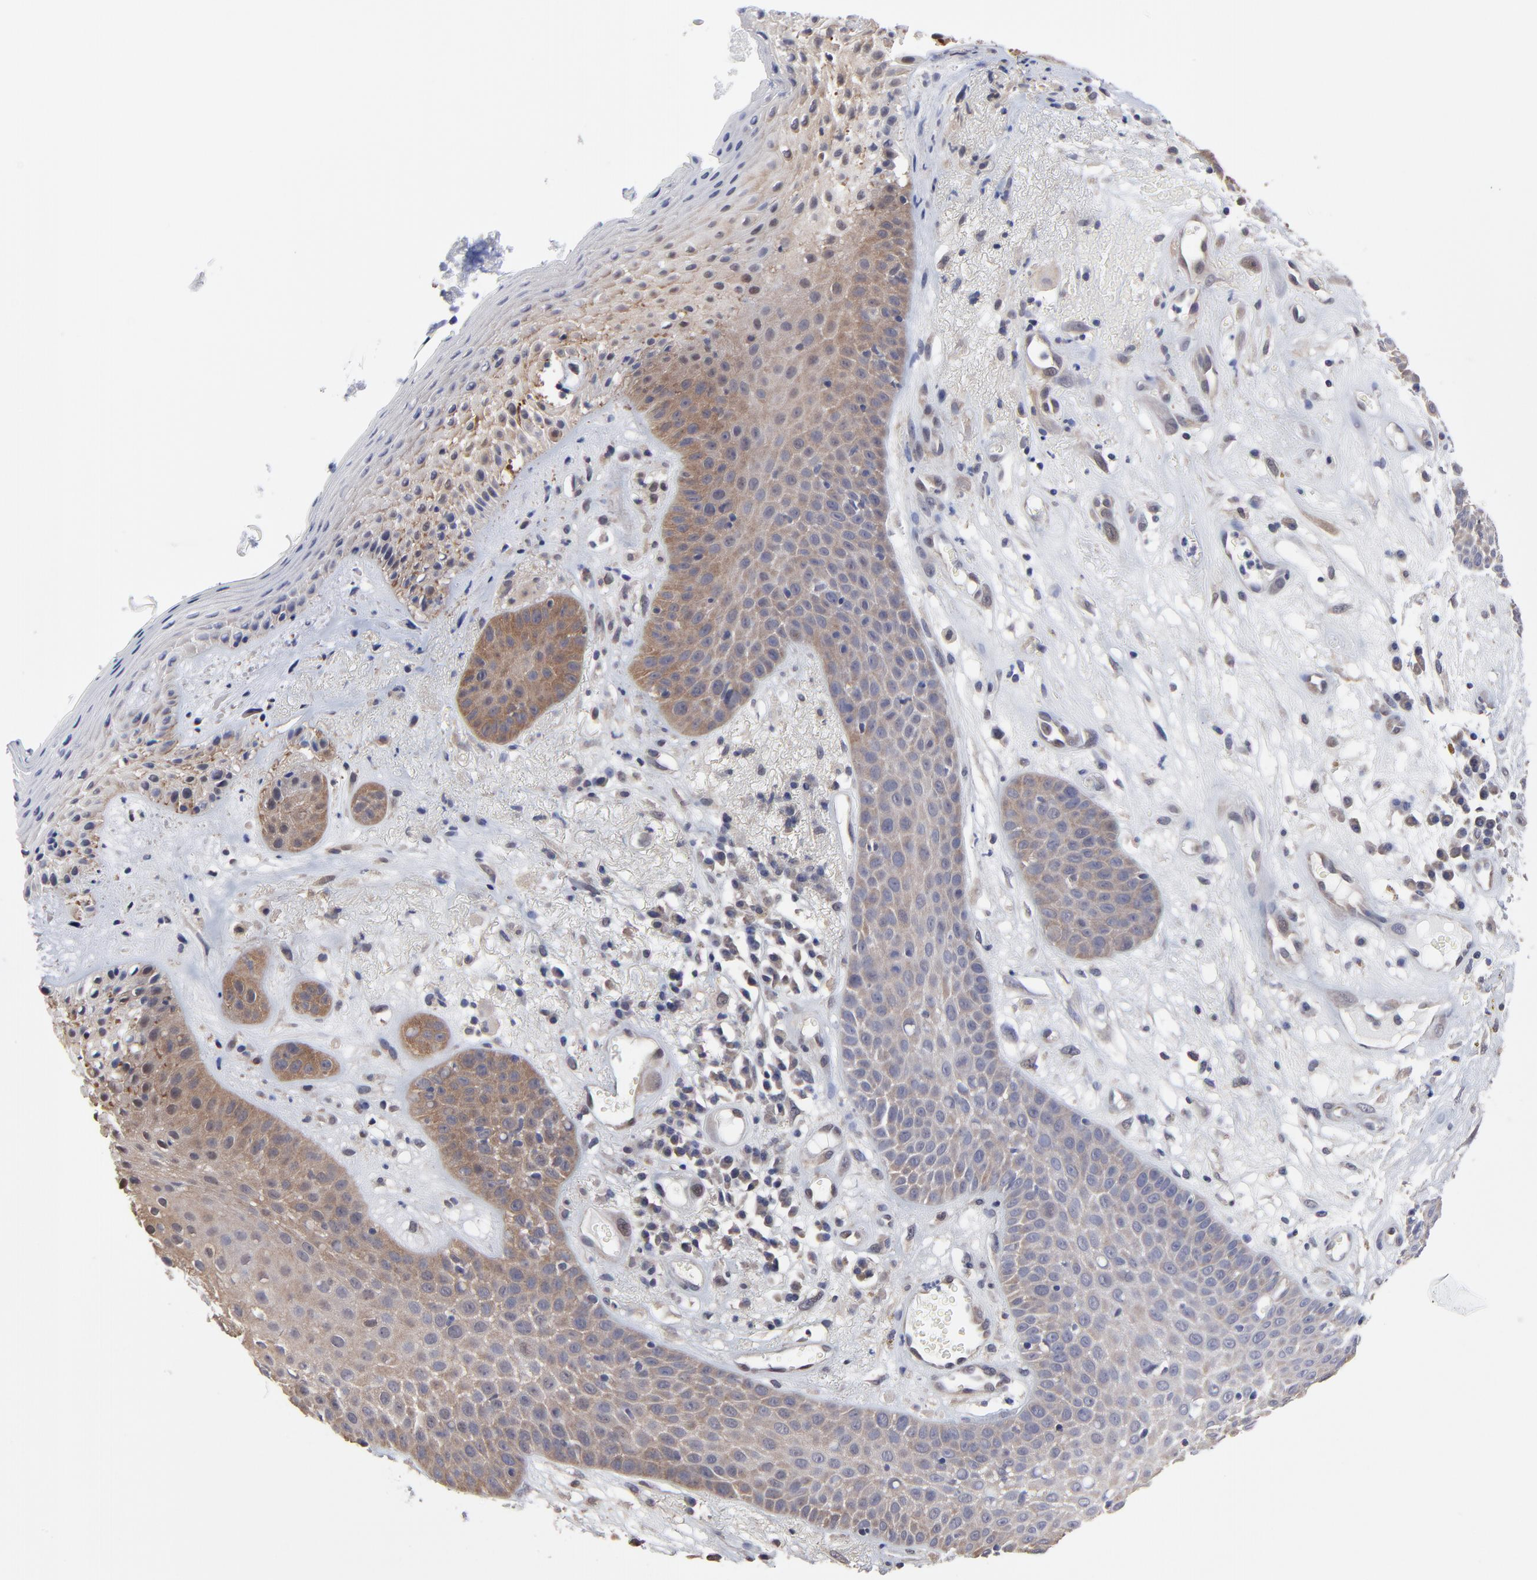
{"staining": {"intensity": "moderate", "quantity": "25%-75%", "location": "cytoplasmic/membranous"}, "tissue": "skin cancer", "cell_type": "Tumor cells", "image_type": "cancer", "snomed": [{"axis": "morphology", "description": "Squamous cell carcinoma, NOS"}, {"axis": "topography", "description": "Skin"}], "caption": "IHC photomicrograph of skin cancer stained for a protein (brown), which reveals medium levels of moderate cytoplasmic/membranous staining in about 25%-75% of tumor cells.", "gene": "CCT2", "patient": {"sex": "male", "age": 65}}